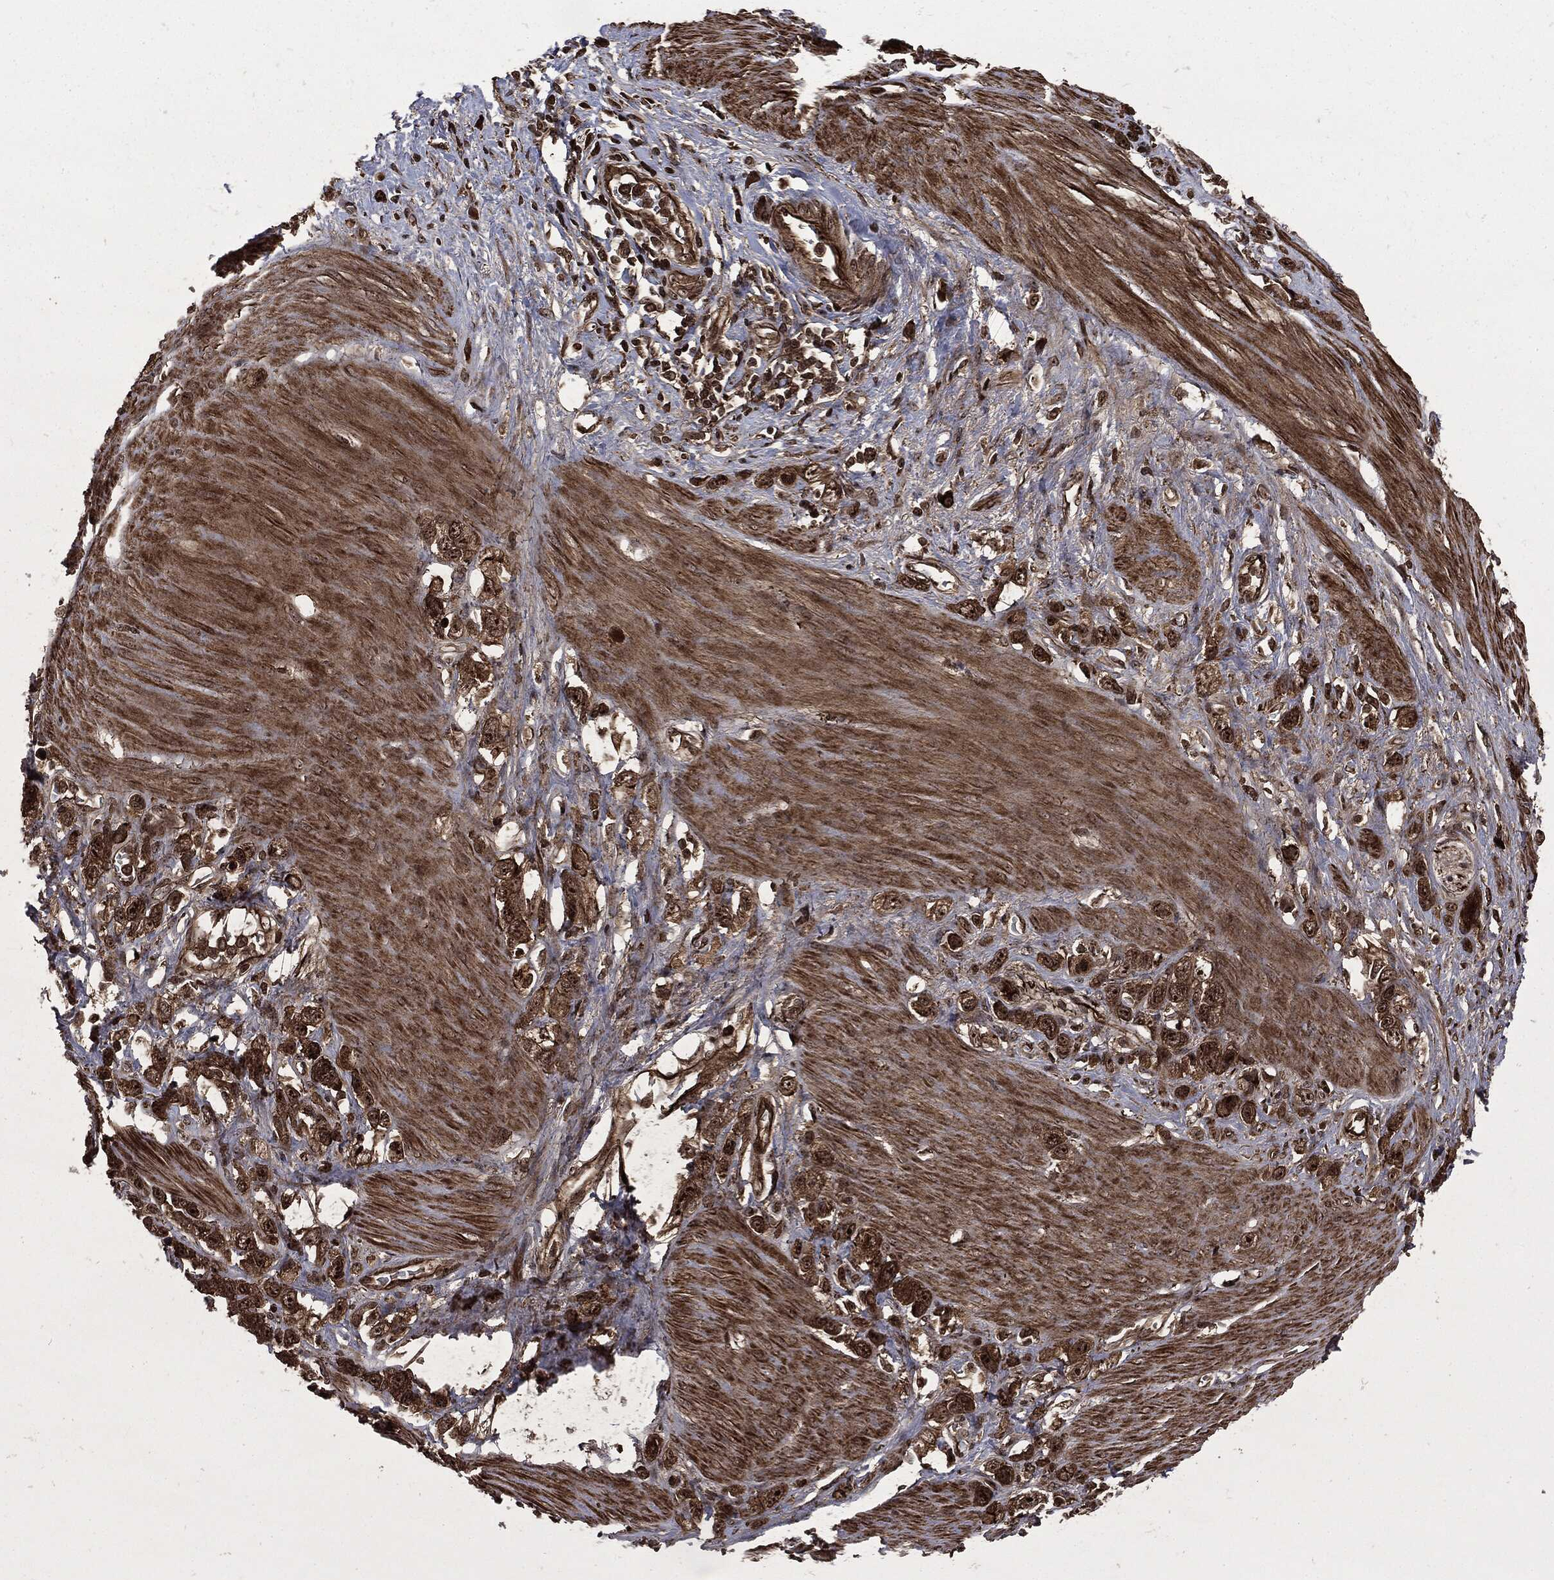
{"staining": {"intensity": "strong", "quantity": ">75%", "location": "cytoplasmic/membranous,nuclear"}, "tissue": "stomach cancer", "cell_type": "Tumor cells", "image_type": "cancer", "snomed": [{"axis": "morphology", "description": "Adenocarcinoma, NOS"}, {"axis": "topography", "description": "Stomach"}], "caption": "Stomach cancer tissue demonstrates strong cytoplasmic/membranous and nuclear staining in about >75% of tumor cells (IHC, brightfield microscopy, high magnification).", "gene": "CARD6", "patient": {"sex": "female", "age": 65}}